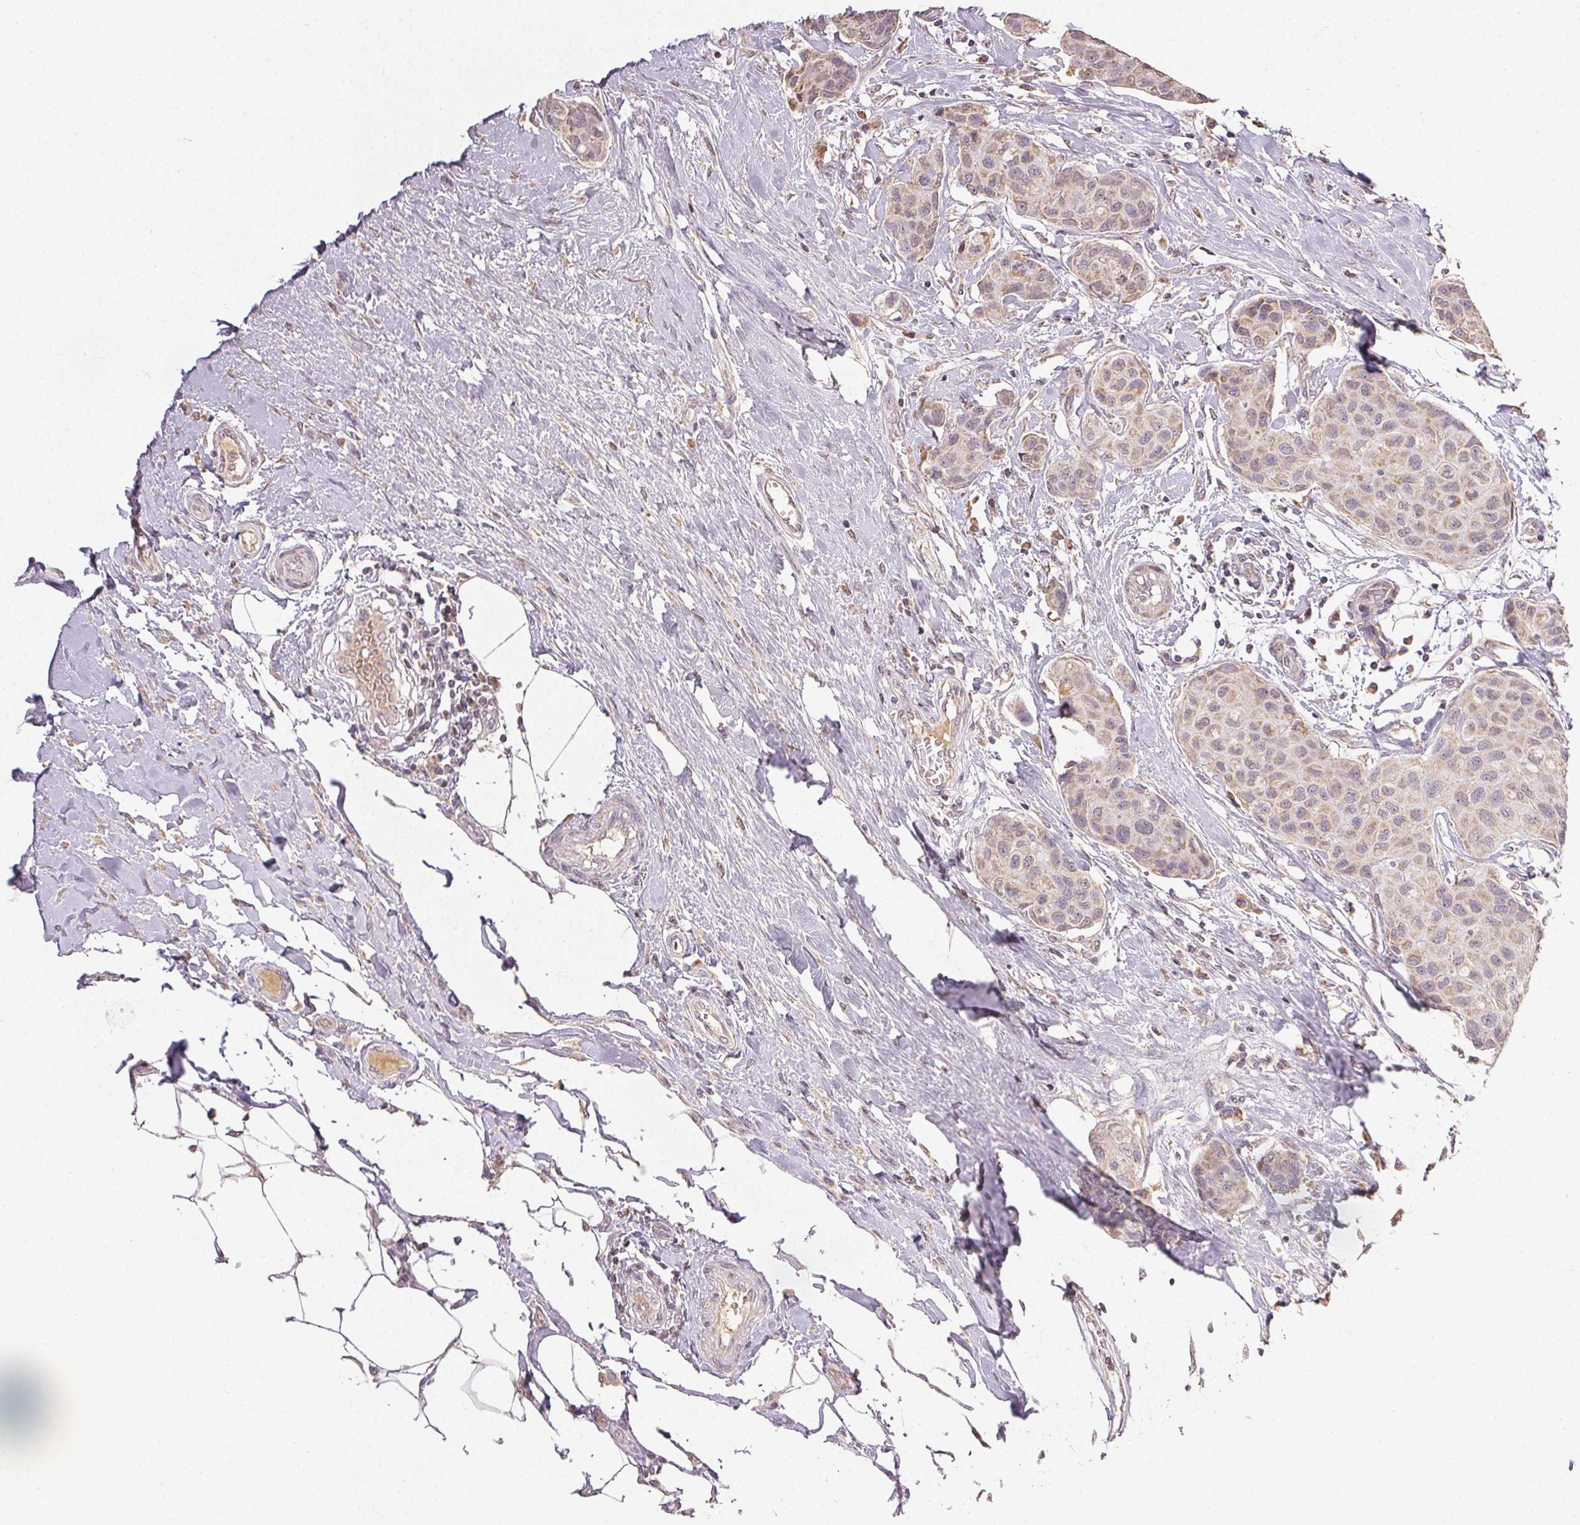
{"staining": {"intensity": "weak", "quantity": "25%-75%", "location": "cytoplasmic/membranous"}, "tissue": "breast cancer", "cell_type": "Tumor cells", "image_type": "cancer", "snomed": [{"axis": "morphology", "description": "Duct carcinoma"}, {"axis": "topography", "description": "Breast"}], "caption": "Immunohistochemistry image of human breast invasive ductal carcinoma stained for a protein (brown), which shows low levels of weak cytoplasmic/membranous positivity in approximately 25%-75% of tumor cells.", "gene": "CLASP1", "patient": {"sex": "female", "age": 80}}